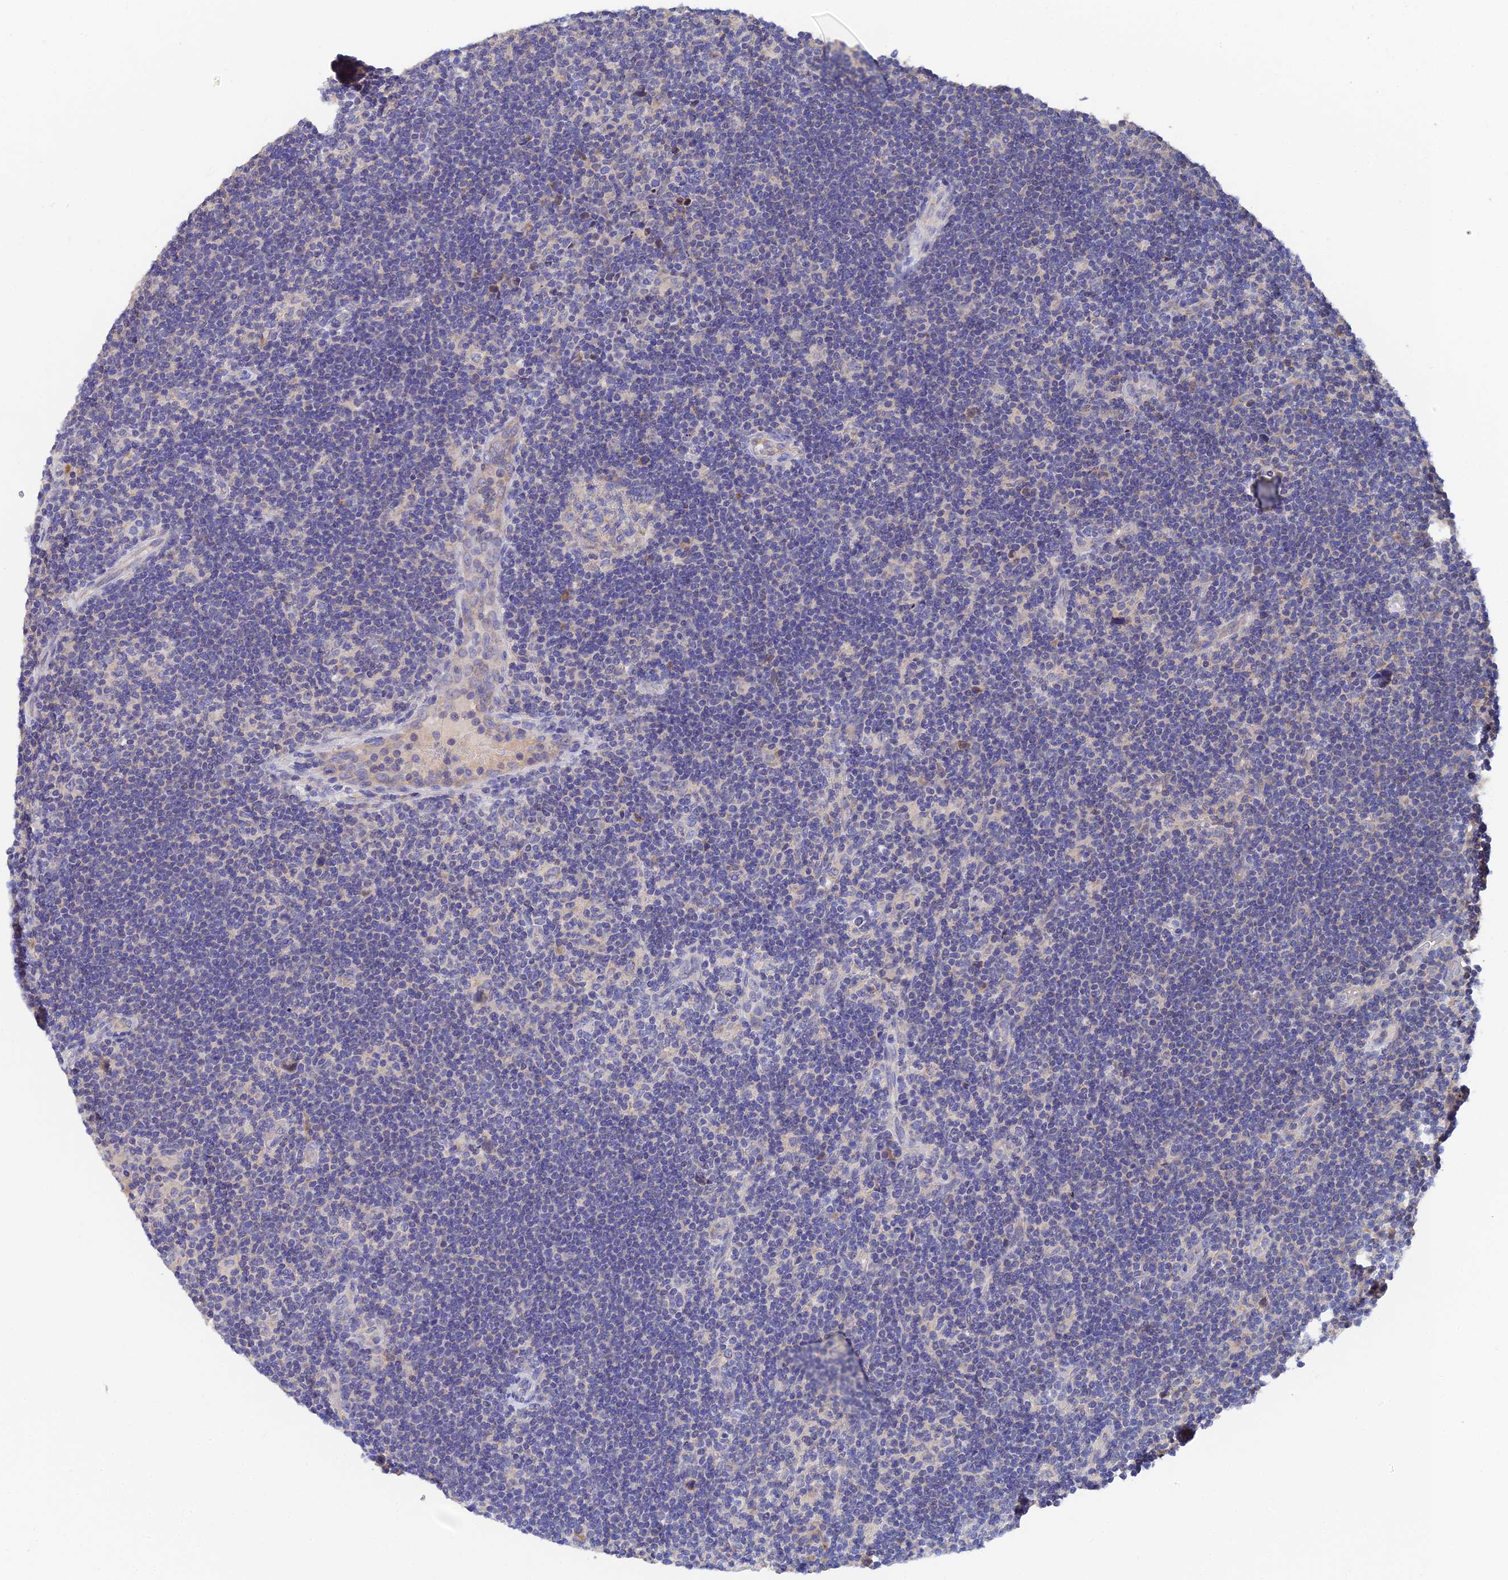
{"staining": {"intensity": "negative", "quantity": "none", "location": "none"}, "tissue": "lymphoma", "cell_type": "Tumor cells", "image_type": "cancer", "snomed": [{"axis": "morphology", "description": "Hodgkin's disease, NOS"}, {"axis": "topography", "description": "Lymph node"}], "caption": "Tumor cells are negative for protein expression in human lymphoma.", "gene": "UBE2L3", "patient": {"sex": "female", "age": 57}}